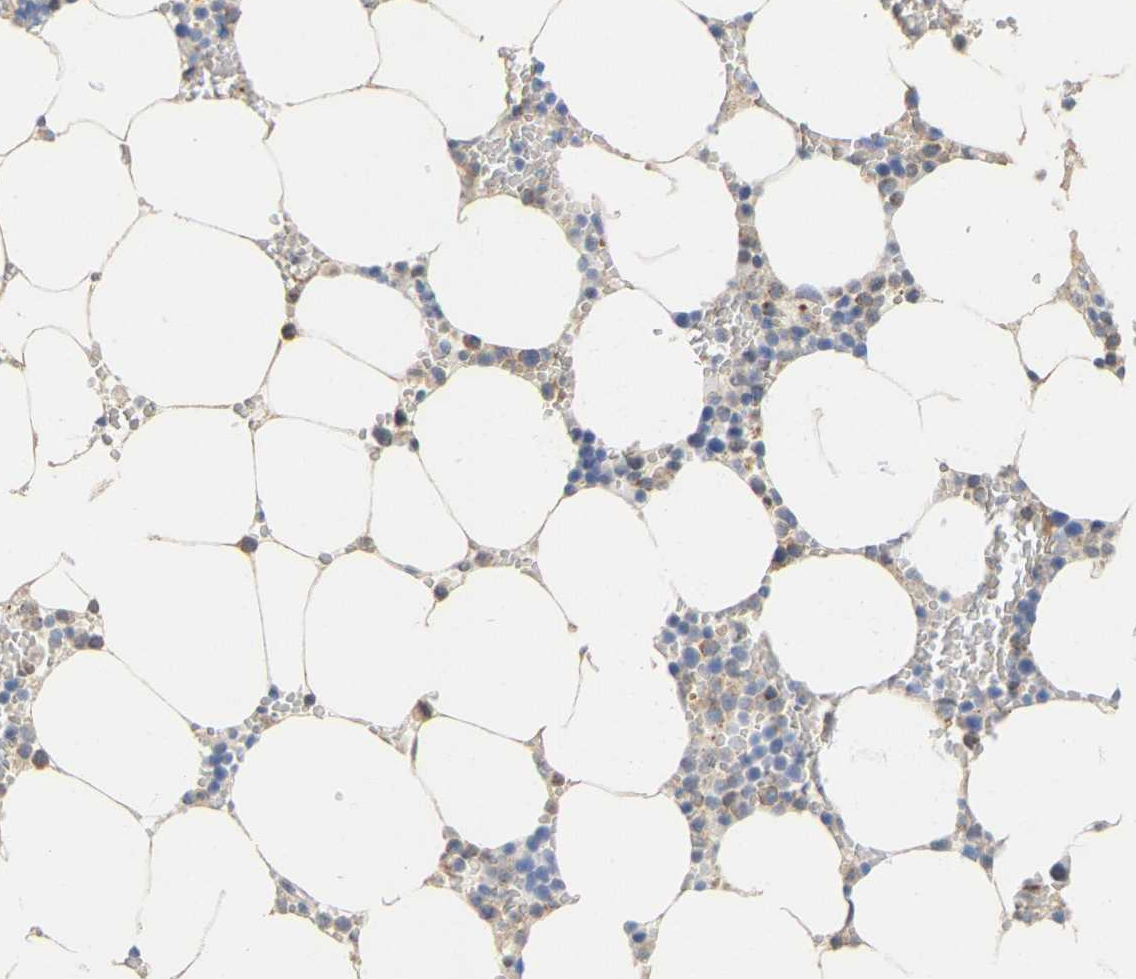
{"staining": {"intensity": "weak", "quantity": "<25%", "location": "cytoplasmic/membranous"}, "tissue": "bone marrow", "cell_type": "Hematopoietic cells", "image_type": "normal", "snomed": [{"axis": "morphology", "description": "Normal tissue, NOS"}, {"axis": "topography", "description": "Bone marrow"}], "caption": "Bone marrow was stained to show a protein in brown. There is no significant positivity in hematopoietic cells. (DAB immunohistochemistry with hematoxylin counter stain).", "gene": "AMPH", "patient": {"sex": "male", "age": 70}}